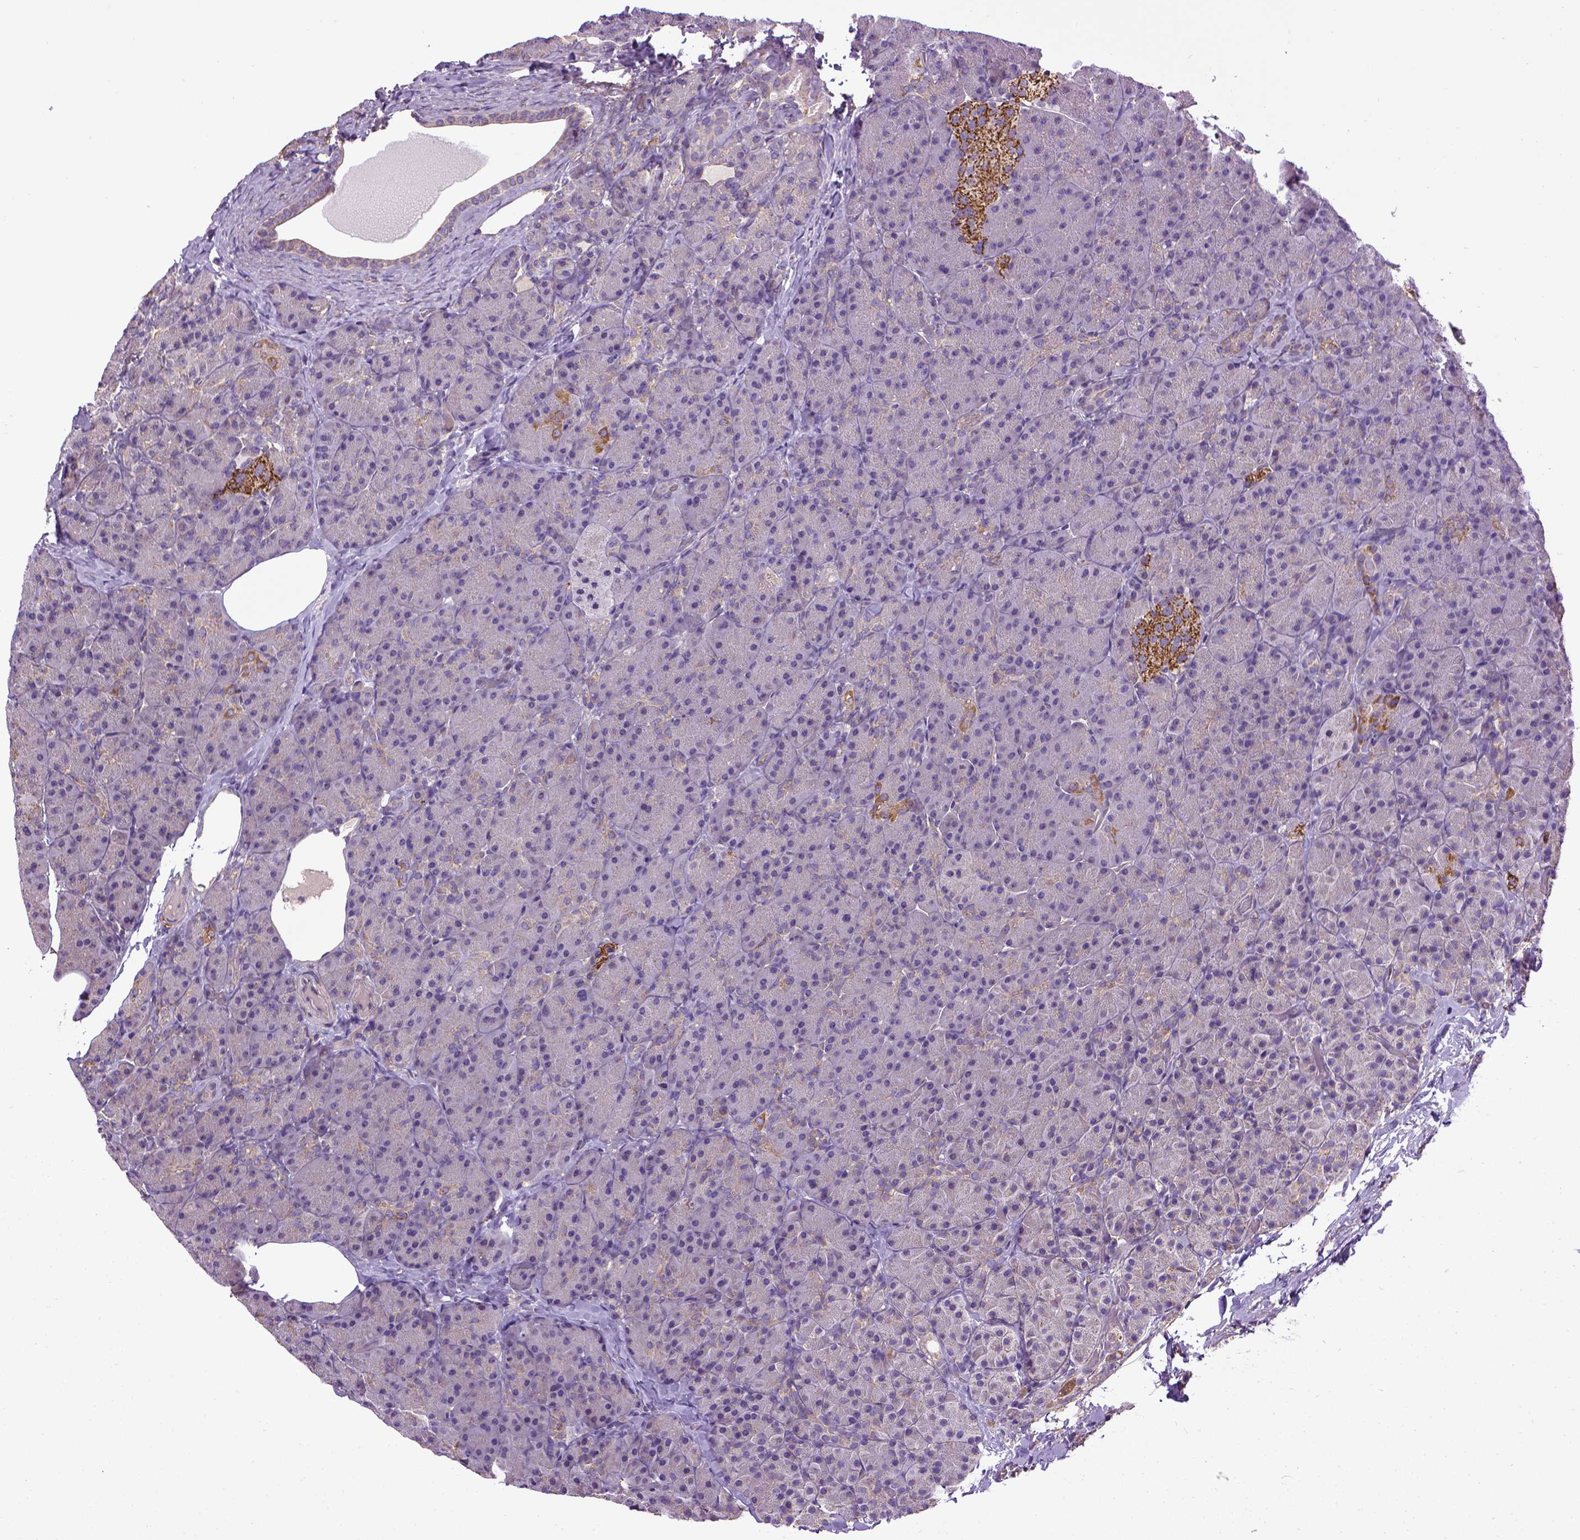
{"staining": {"intensity": "negative", "quantity": "none", "location": "none"}, "tissue": "pancreas", "cell_type": "Exocrine glandular cells", "image_type": "normal", "snomed": [{"axis": "morphology", "description": "Normal tissue, NOS"}, {"axis": "topography", "description": "Pancreas"}], "caption": "Exocrine glandular cells show no significant positivity in benign pancreas.", "gene": "ENG", "patient": {"sex": "male", "age": 57}}